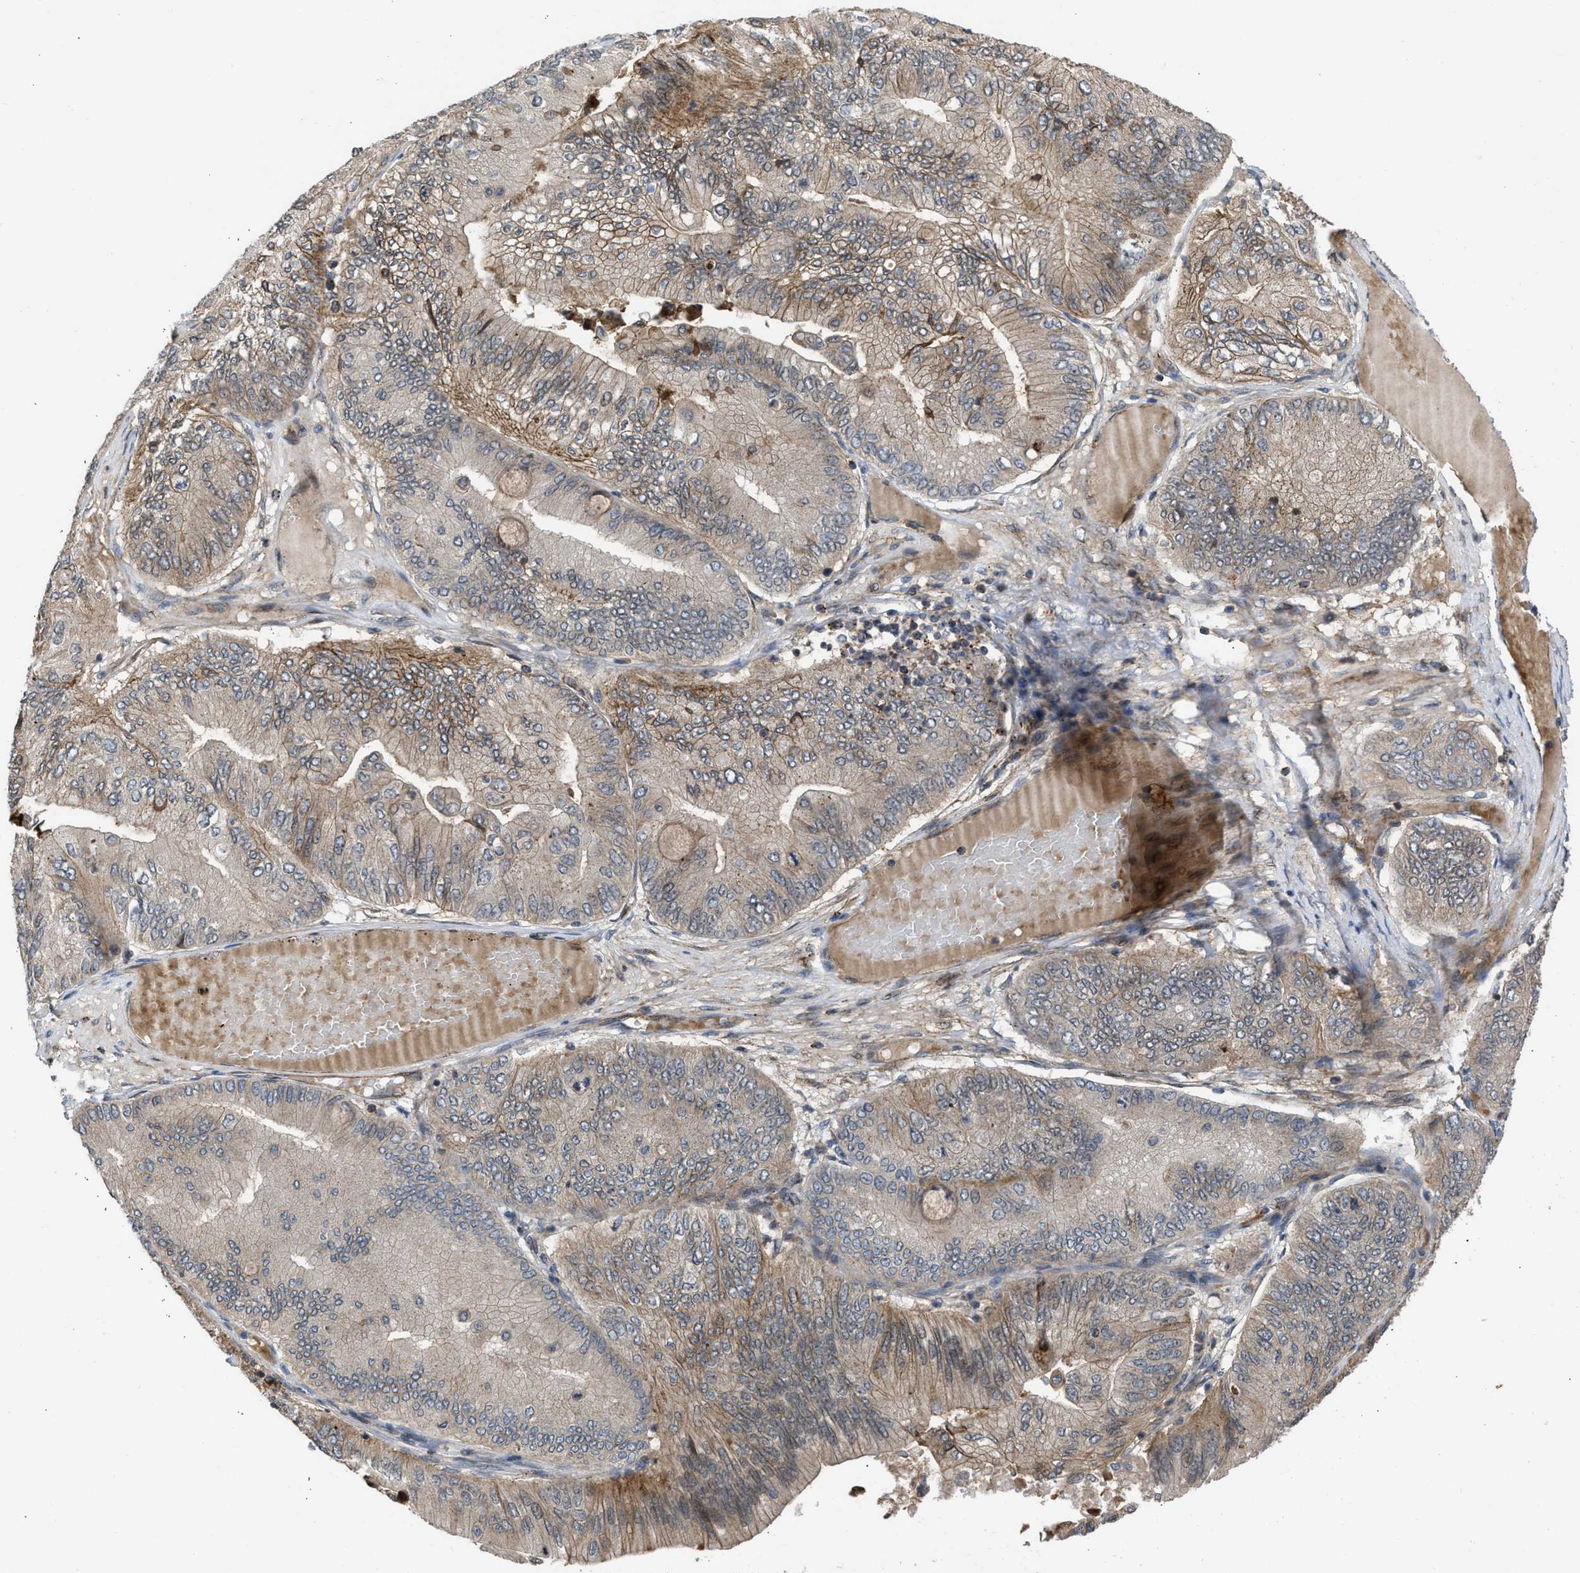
{"staining": {"intensity": "moderate", "quantity": "<25%", "location": "cytoplasmic/membranous"}, "tissue": "ovarian cancer", "cell_type": "Tumor cells", "image_type": "cancer", "snomed": [{"axis": "morphology", "description": "Cystadenocarcinoma, mucinous, NOS"}, {"axis": "topography", "description": "Ovary"}], "caption": "Protein analysis of ovarian cancer tissue displays moderate cytoplasmic/membranous positivity in approximately <25% of tumor cells.", "gene": "GPATCH2L", "patient": {"sex": "female", "age": 61}}